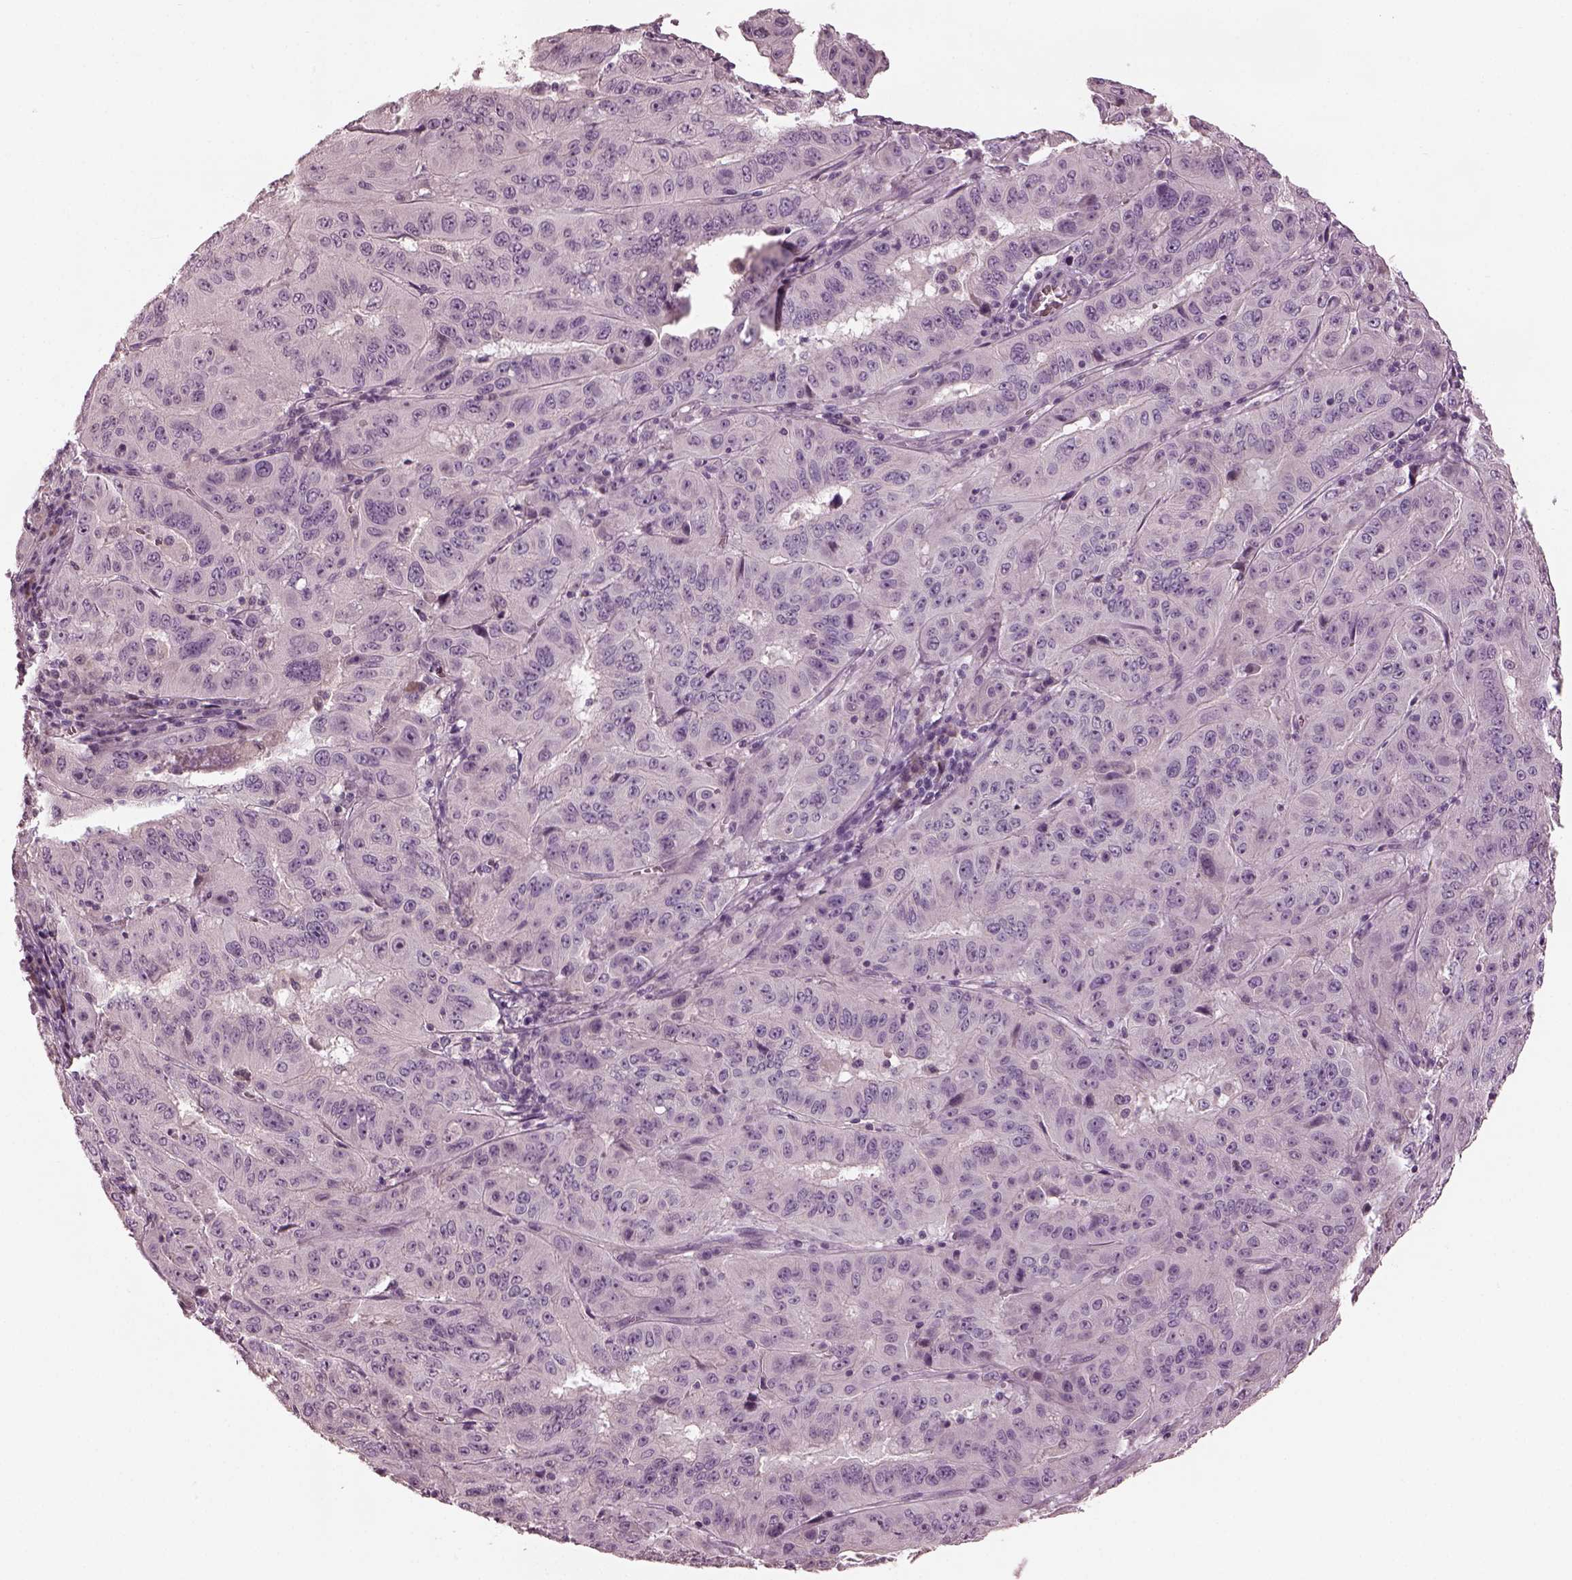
{"staining": {"intensity": "negative", "quantity": "none", "location": "none"}, "tissue": "pancreatic cancer", "cell_type": "Tumor cells", "image_type": "cancer", "snomed": [{"axis": "morphology", "description": "Adenocarcinoma, NOS"}, {"axis": "topography", "description": "Pancreas"}], "caption": "Human pancreatic adenocarcinoma stained for a protein using IHC displays no positivity in tumor cells.", "gene": "MIA", "patient": {"sex": "male", "age": 63}}